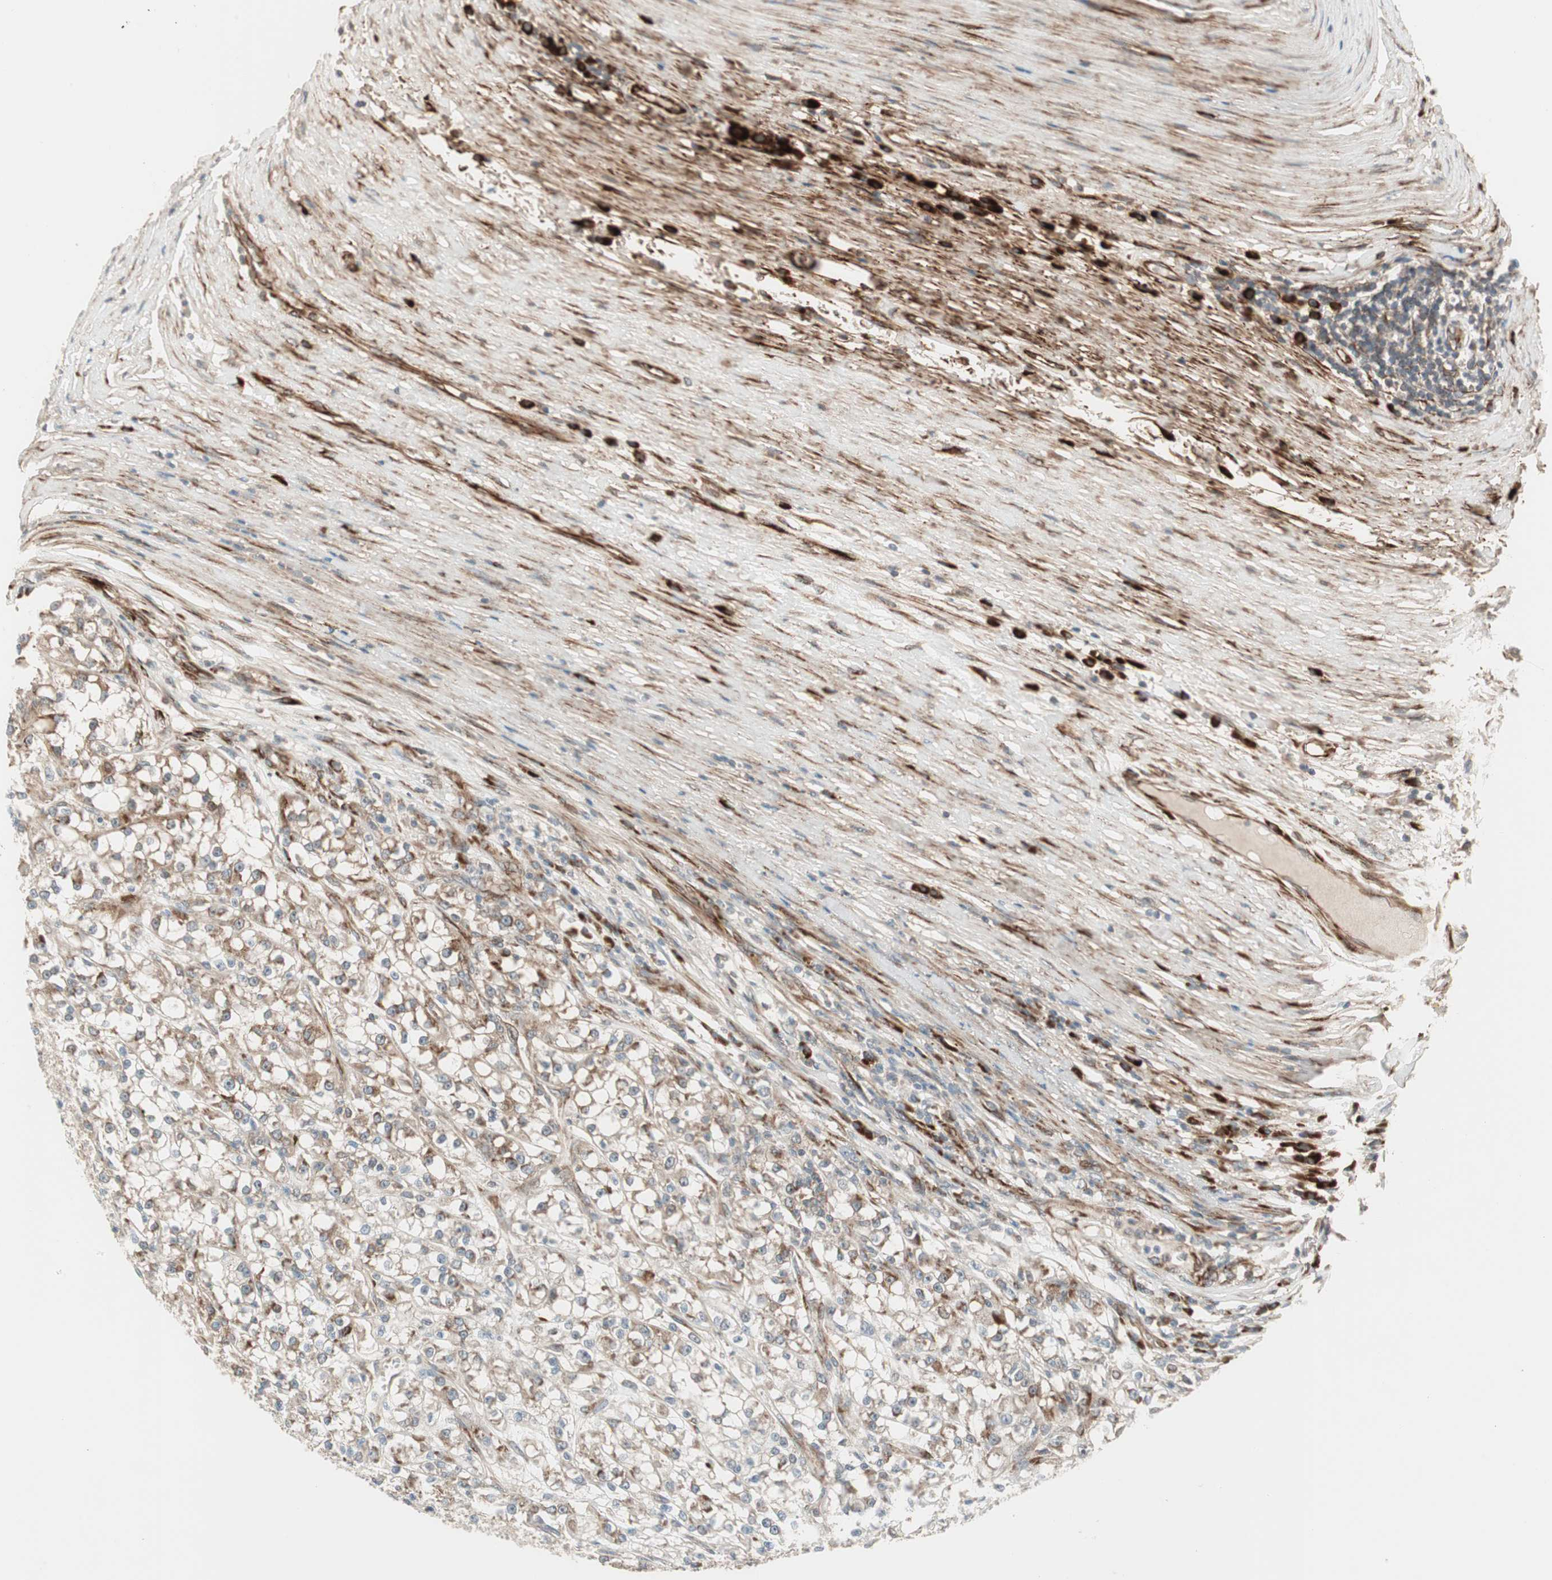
{"staining": {"intensity": "moderate", "quantity": "<25%", "location": "cytoplasmic/membranous"}, "tissue": "renal cancer", "cell_type": "Tumor cells", "image_type": "cancer", "snomed": [{"axis": "morphology", "description": "Adenocarcinoma, NOS"}, {"axis": "topography", "description": "Kidney"}], "caption": "Renal adenocarcinoma tissue exhibits moderate cytoplasmic/membranous positivity in approximately <25% of tumor cells, visualized by immunohistochemistry. (DAB IHC, brown staining for protein, blue staining for nuclei).", "gene": "PPP2R5E", "patient": {"sex": "female", "age": 52}}